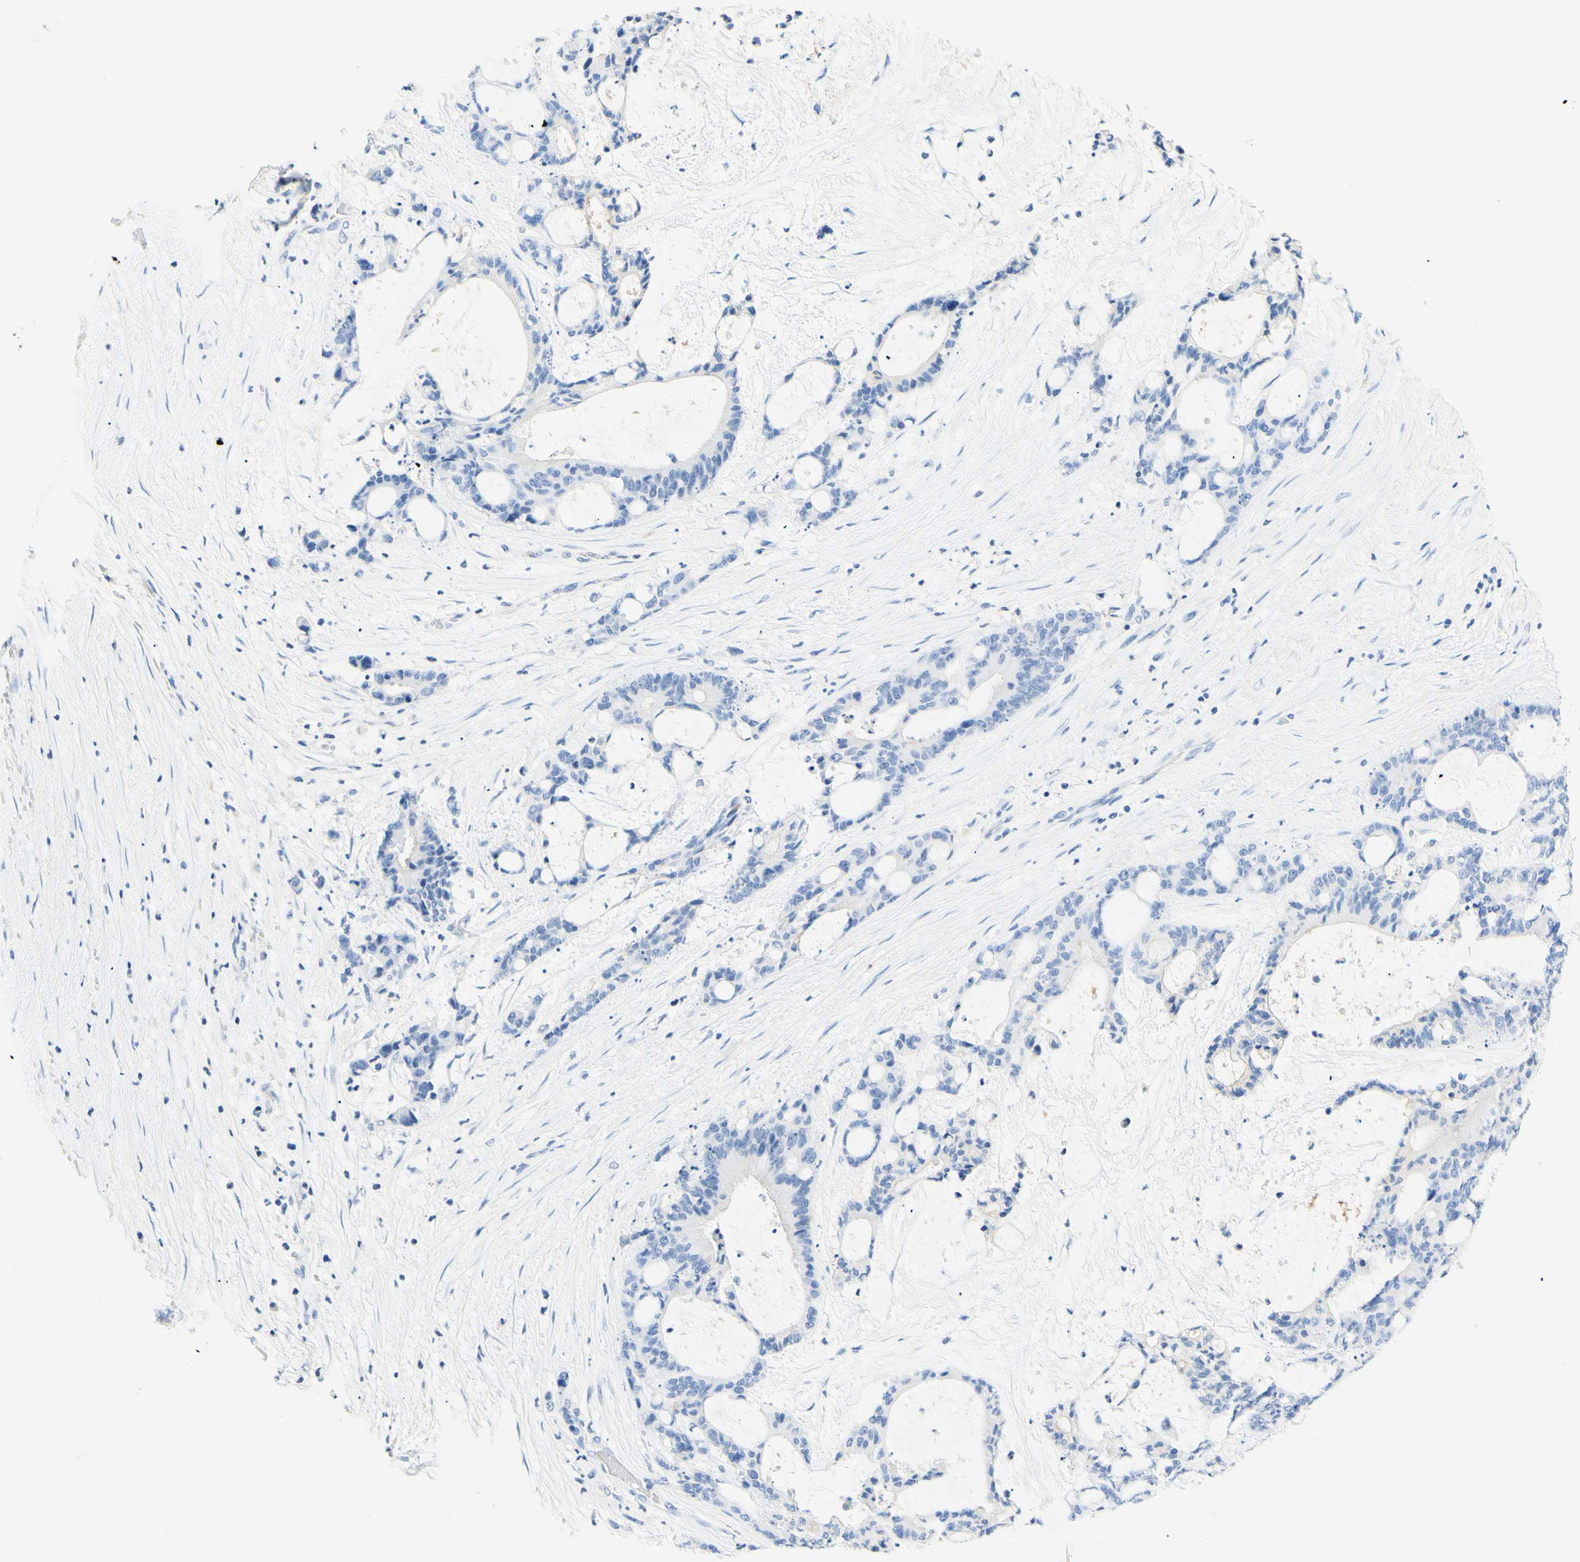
{"staining": {"intensity": "negative", "quantity": "none", "location": "none"}, "tissue": "liver cancer", "cell_type": "Tumor cells", "image_type": "cancer", "snomed": [{"axis": "morphology", "description": "Cholangiocarcinoma"}, {"axis": "topography", "description": "Liver"}], "caption": "Tumor cells are negative for protein expression in human liver cancer (cholangiocarcinoma). (DAB (3,3'-diaminobenzidine) IHC with hematoxylin counter stain).", "gene": "HPCA", "patient": {"sex": "female", "age": 73}}